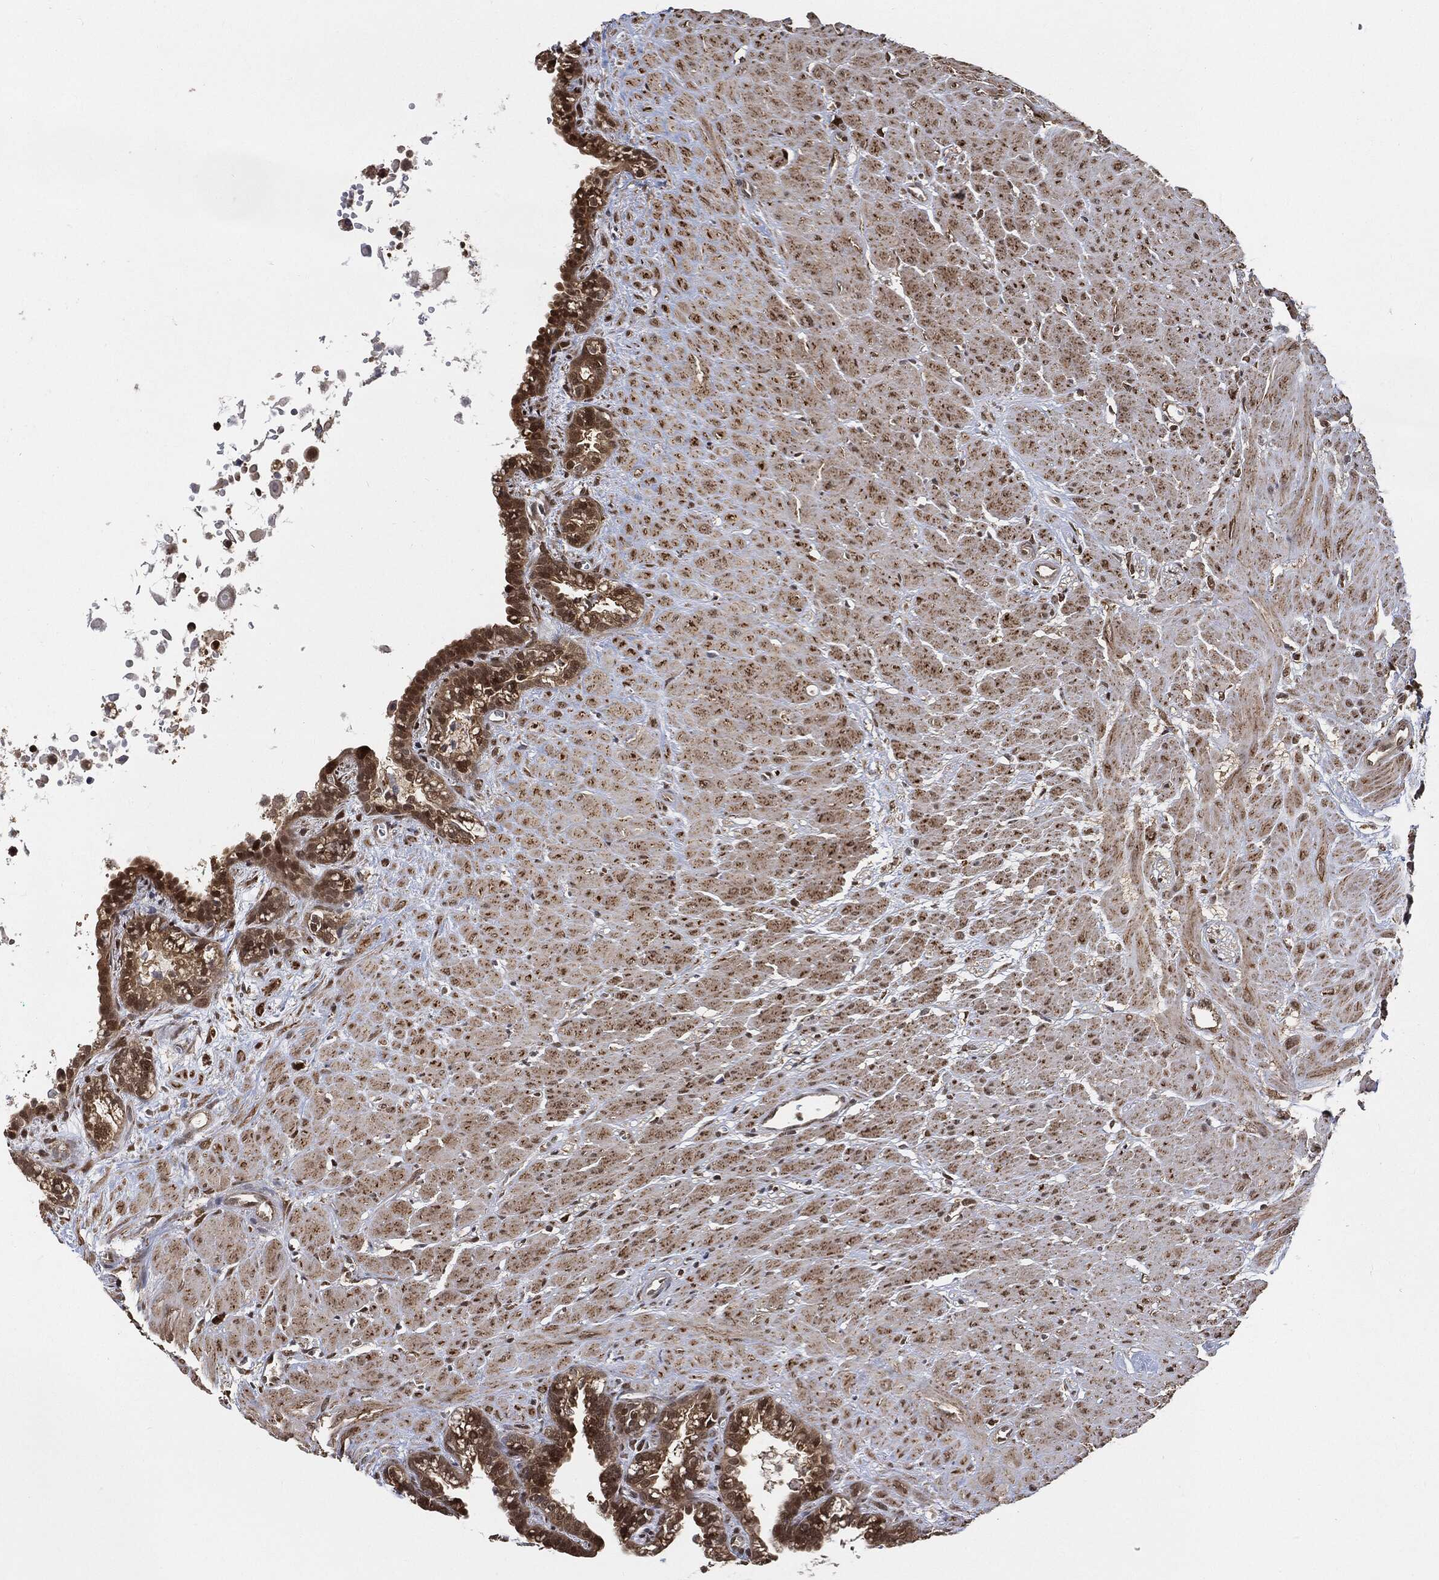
{"staining": {"intensity": "moderate", "quantity": ">75%", "location": "cytoplasmic/membranous"}, "tissue": "seminal vesicle", "cell_type": "Glandular cells", "image_type": "normal", "snomed": [{"axis": "morphology", "description": "Normal tissue, NOS"}, {"axis": "morphology", "description": "Urothelial carcinoma, NOS"}, {"axis": "topography", "description": "Urinary bladder"}, {"axis": "topography", "description": "Seminal veicle"}], "caption": "Glandular cells exhibit moderate cytoplasmic/membranous positivity in approximately >75% of cells in benign seminal vesicle.", "gene": "CUTA", "patient": {"sex": "male", "age": 76}}